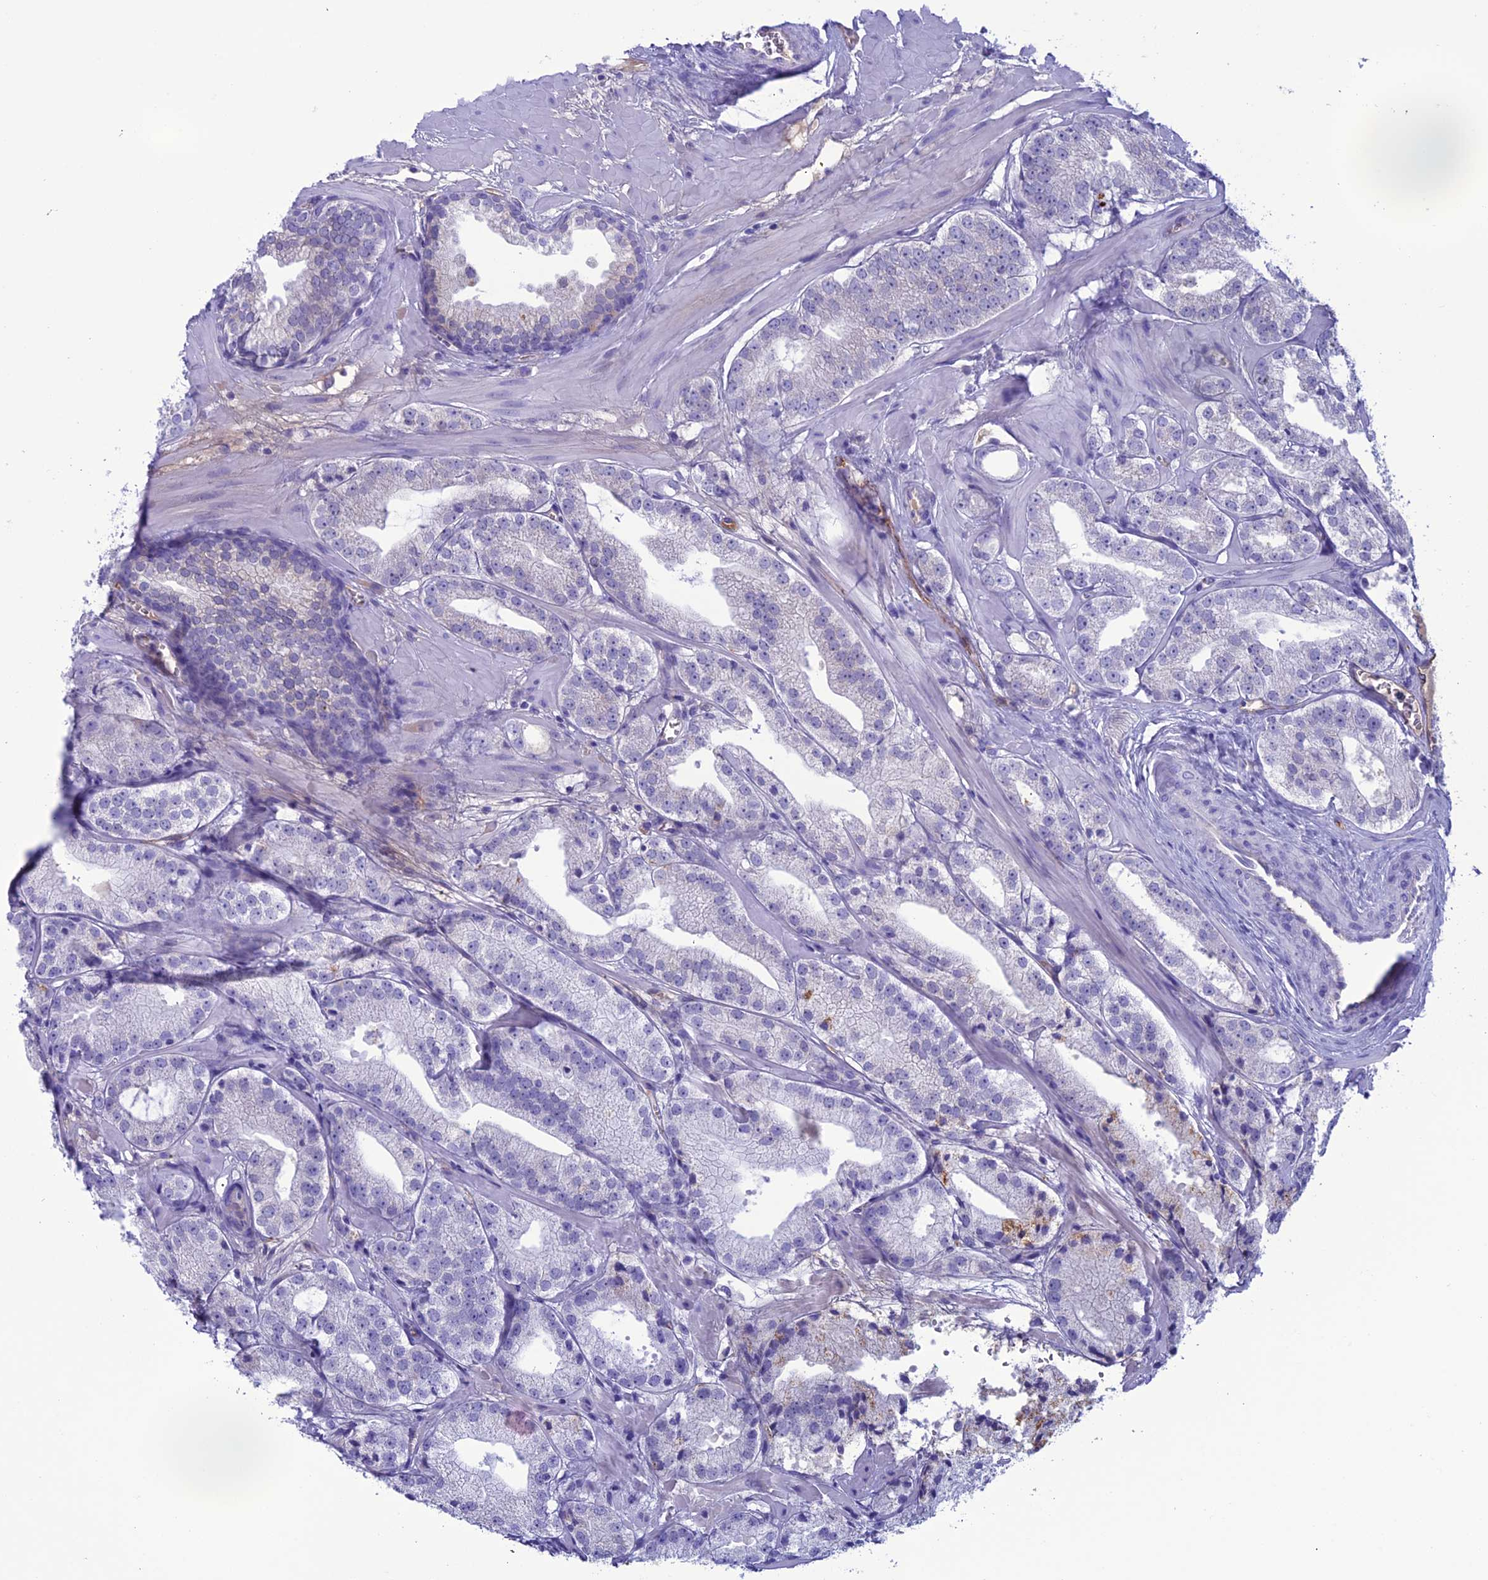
{"staining": {"intensity": "negative", "quantity": "none", "location": "none"}, "tissue": "prostate cancer", "cell_type": "Tumor cells", "image_type": "cancer", "snomed": [{"axis": "morphology", "description": "Adenocarcinoma, Low grade"}, {"axis": "topography", "description": "Prostate"}], "caption": "Immunohistochemistry of prostate cancer displays no positivity in tumor cells.", "gene": "CDC42EP5", "patient": {"sex": "male", "age": 60}}